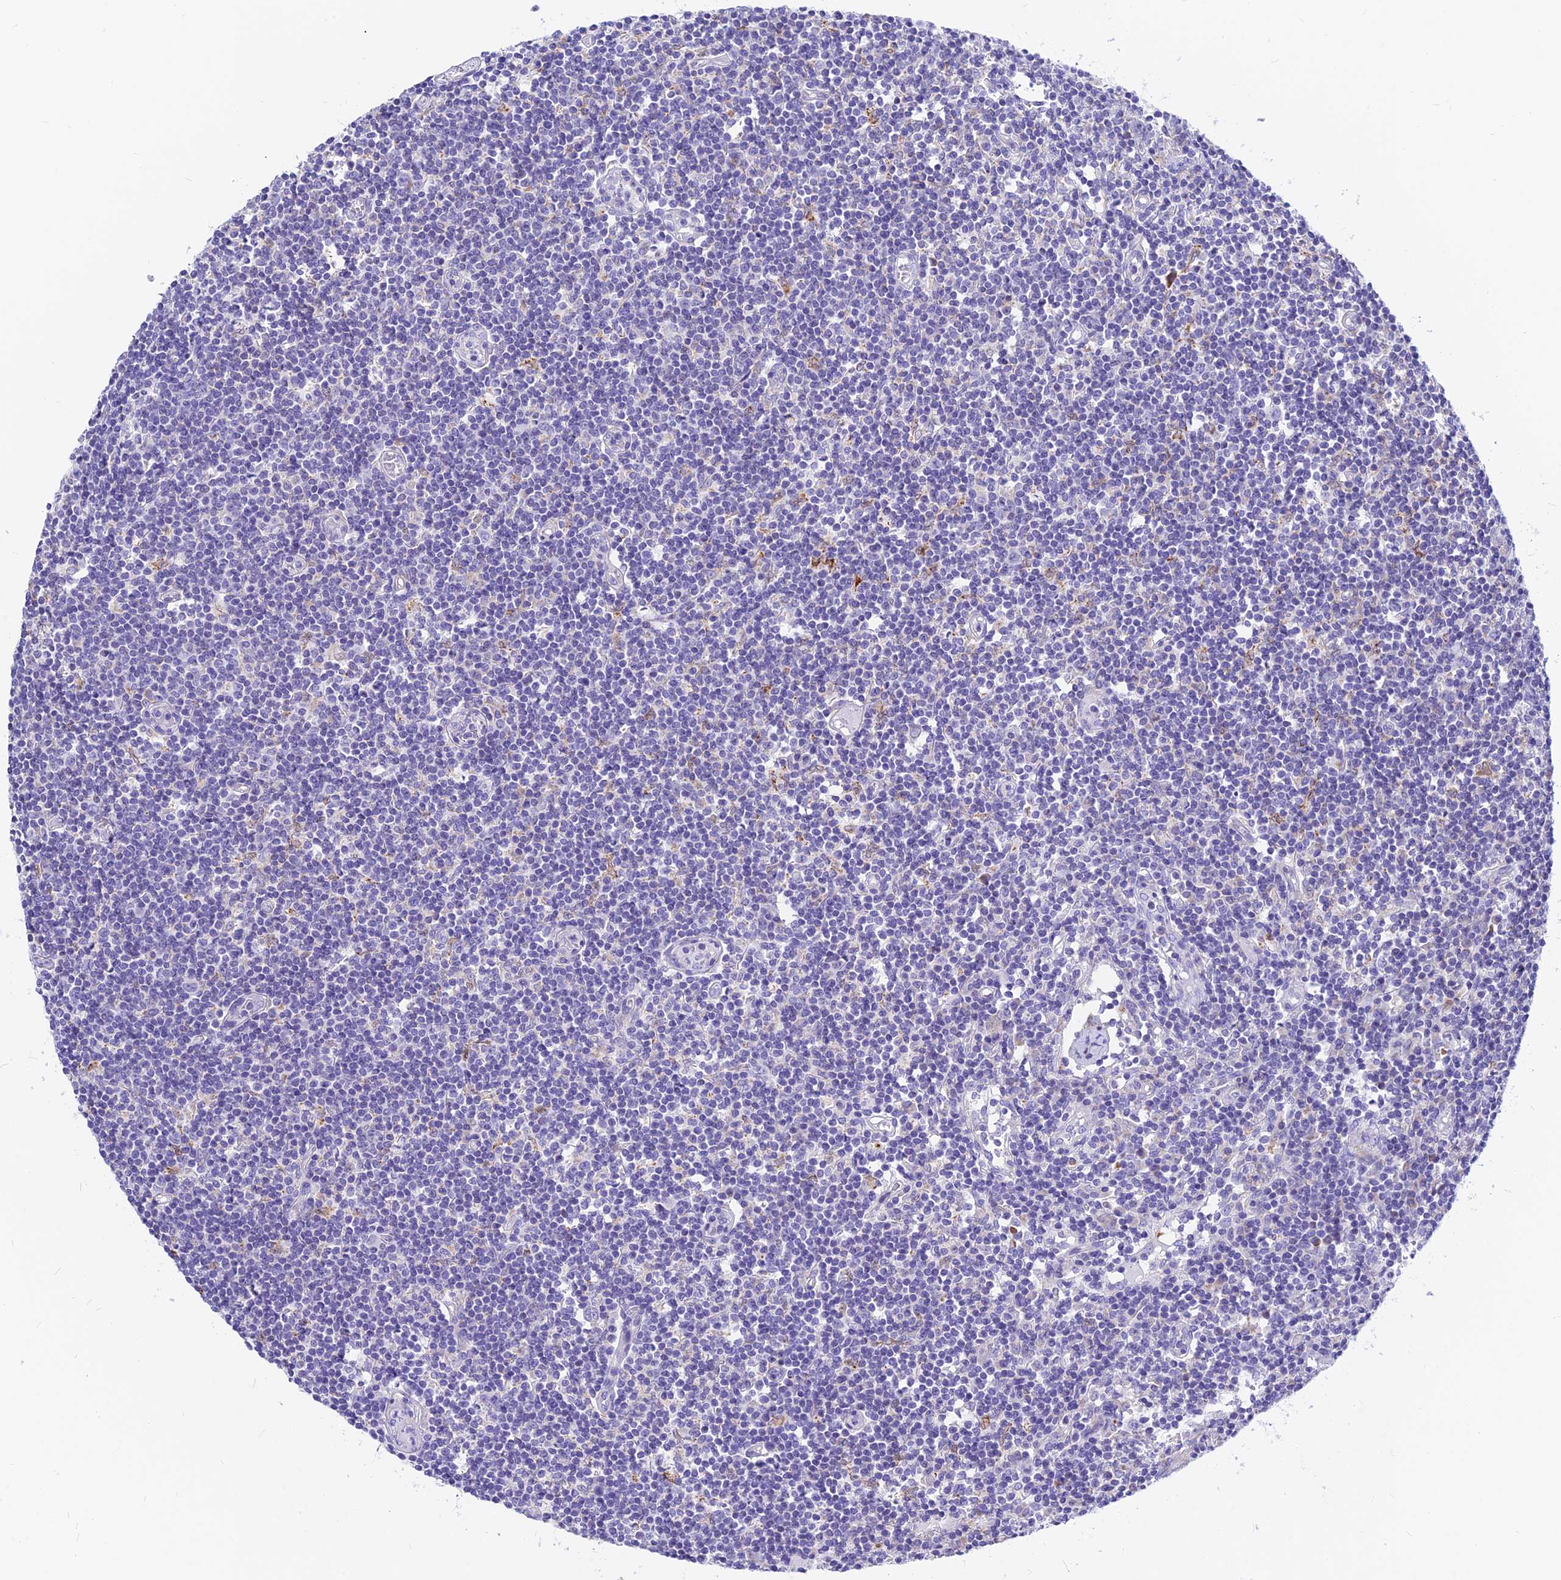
{"staining": {"intensity": "negative", "quantity": "none", "location": "none"}, "tissue": "lymph node", "cell_type": "Germinal center cells", "image_type": "normal", "snomed": [{"axis": "morphology", "description": "Normal tissue, NOS"}, {"axis": "topography", "description": "Lymph node"}], "caption": "IHC of normal lymph node exhibits no staining in germinal center cells. The staining is performed using DAB (3,3'-diaminobenzidine) brown chromogen with nuclei counter-stained in using hematoxylin.", "gene": "CNOT6", "patient": {"sex": "female", "age": 55}}